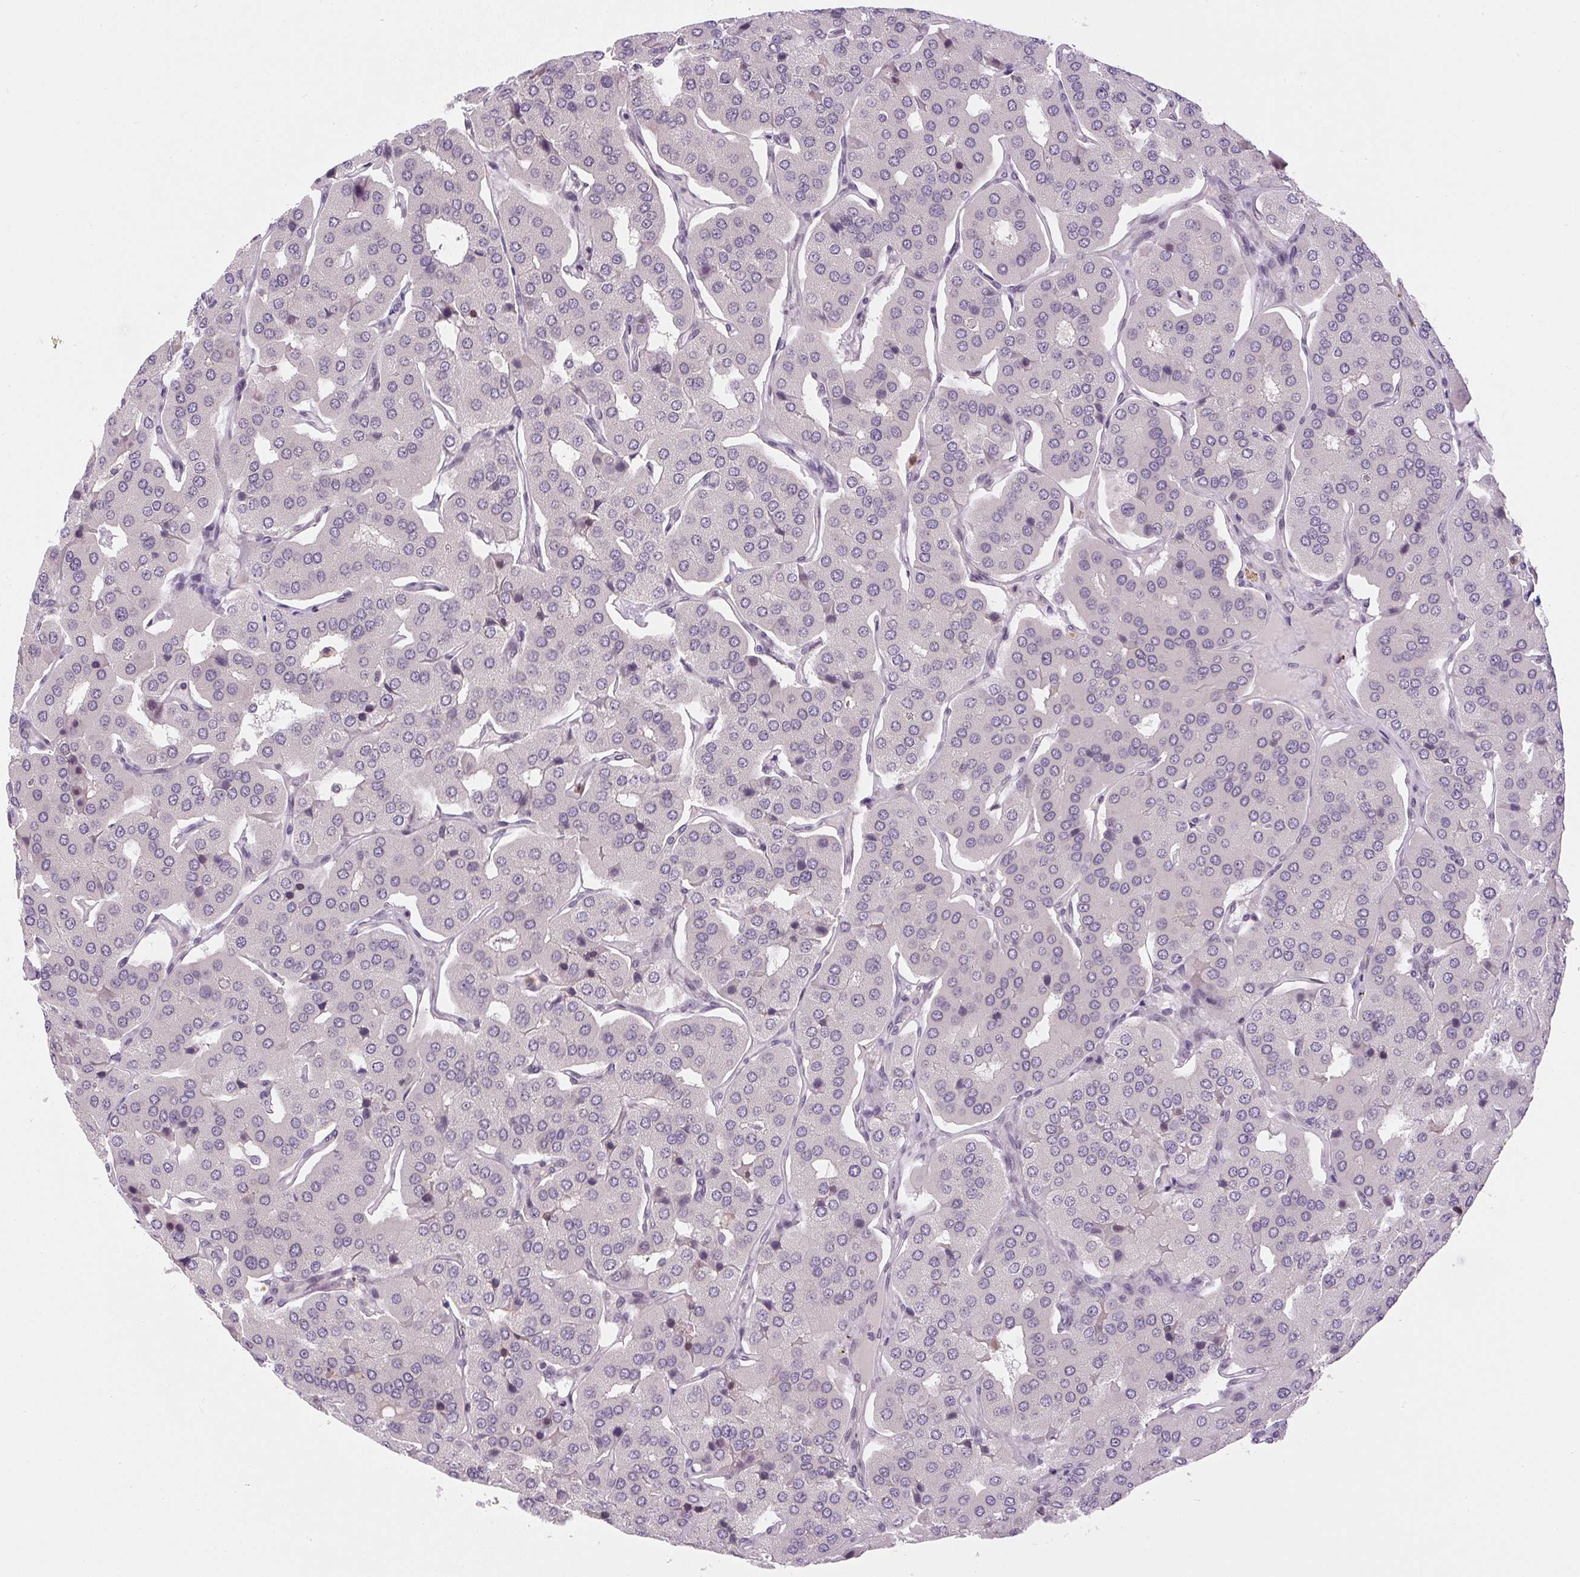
{"staining": {"intensity": "negative", "quantity": "none", "location": "none"}, "tissue": "parathyroid gland", "cell_type": "Glandular cells", "image_type": "normal", "snomed": [{"axis": "morphology", "description": "Normal tissue, NOS"}, {"axis": "morphology", "description": "Adenoma, NOS"}, {"axis": "topography", "description": "Parathyroid gland"}], "caption": "Glandular cells show no significant expression in benign parathyroid gland. (Brightfield microscopy of DAB immunohistochemistry (IHC) at high magnification).", "gene": "SGF29", "patient": {"sex": "female", "age": 86}}